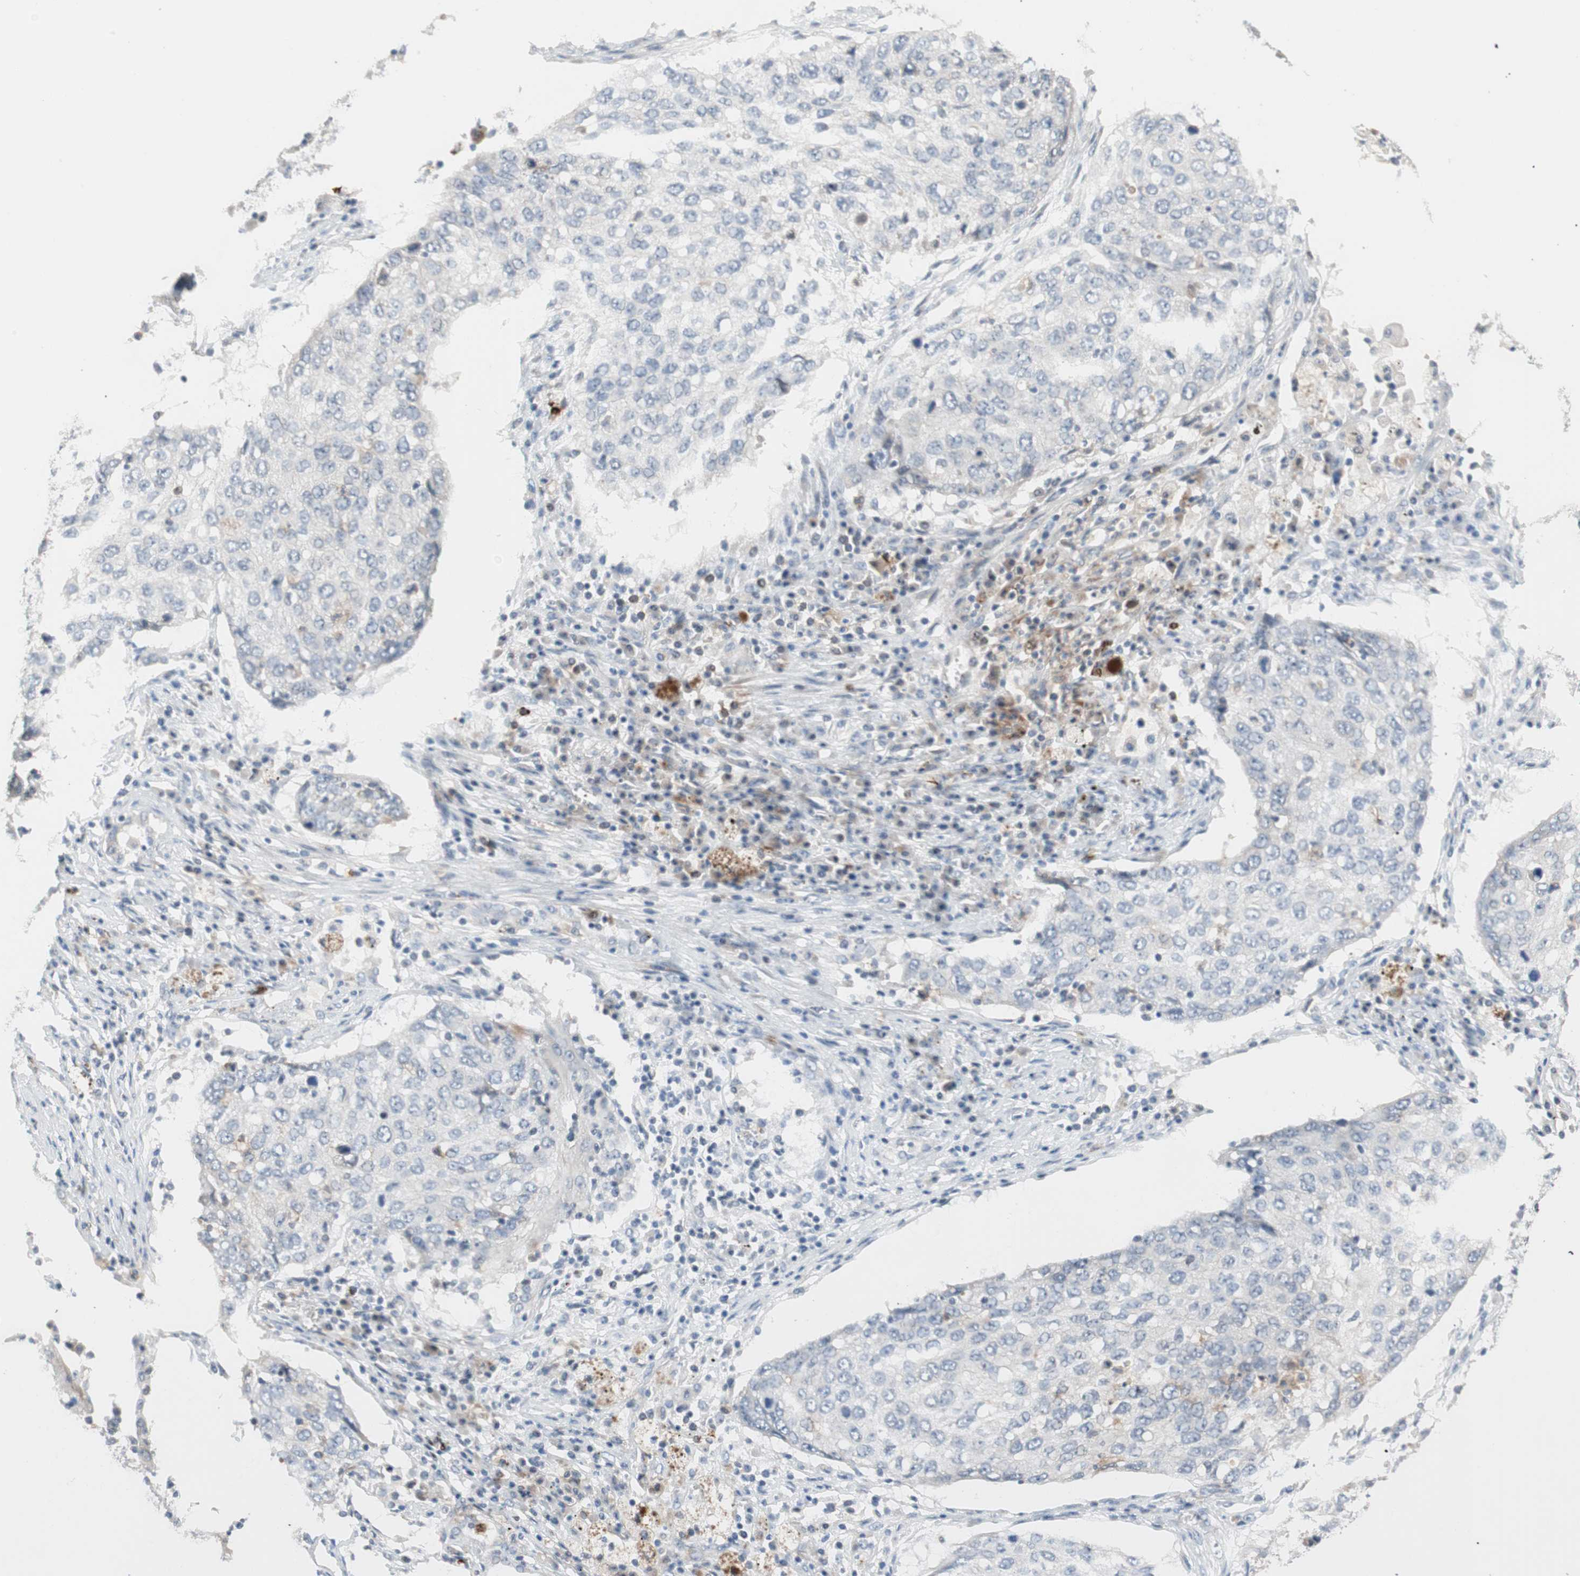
{"staining": {"intensity": "moderate", "quantity": "25%-75%", "location": "cytoplasmic/membranous"}, "tissue": "lung cancer", "cell_type": "Tumor cells", "image_type": "cancer", "snomed": [{"axis": "morphology", "description": "Squamous cell carcinoma, NOS"}, {"axis": "topography", "description": "Lung"}], "caption": "Immunohistochemical staining of human lung squamous cell carcinoma displays medium levels of moderate cytoplasmic/membranous expression in about 25%-75% of tumor cells.", "gene": "PDZK1", "patient": {"sex": "female", "age": 63}}